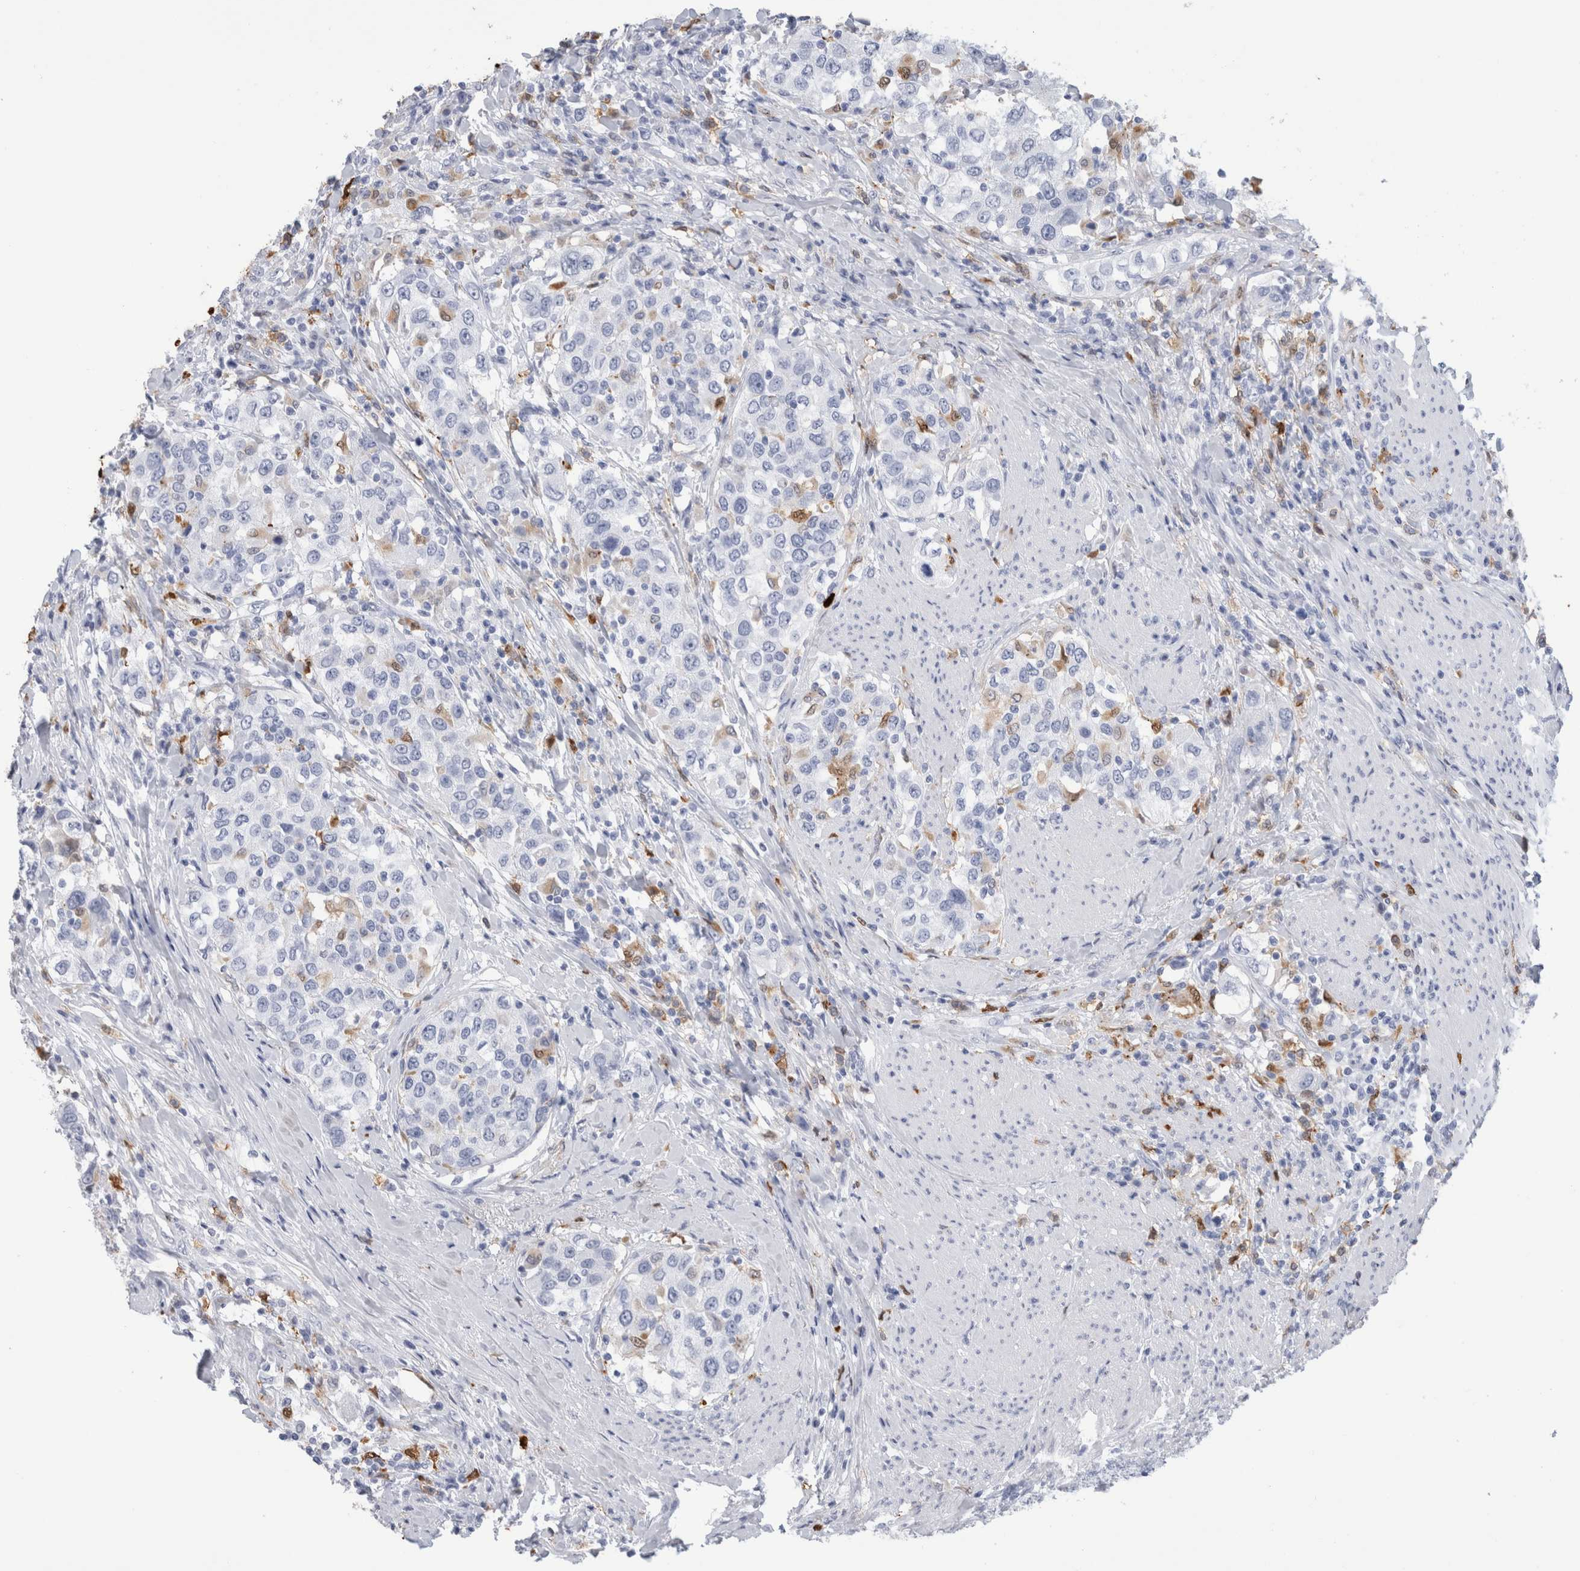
{"staining": {"intensity": "negative", "quantity": "none", "location": "none"}, "tissue": "urothelial cancer", "cell_type": "Tumor cells", "image_type": "cancer", "snomed": [{"axis": "morphology", "description": "Urothelial carcinoma, High grade"}, {"axis": "topography", "description": "Urinary bladder"}], "caption": "A micrograph of human urothelial cancer is negative for staining in tumor cells.", "gene": "S100A8", "patient": {"sex": "female", "age": 80}}